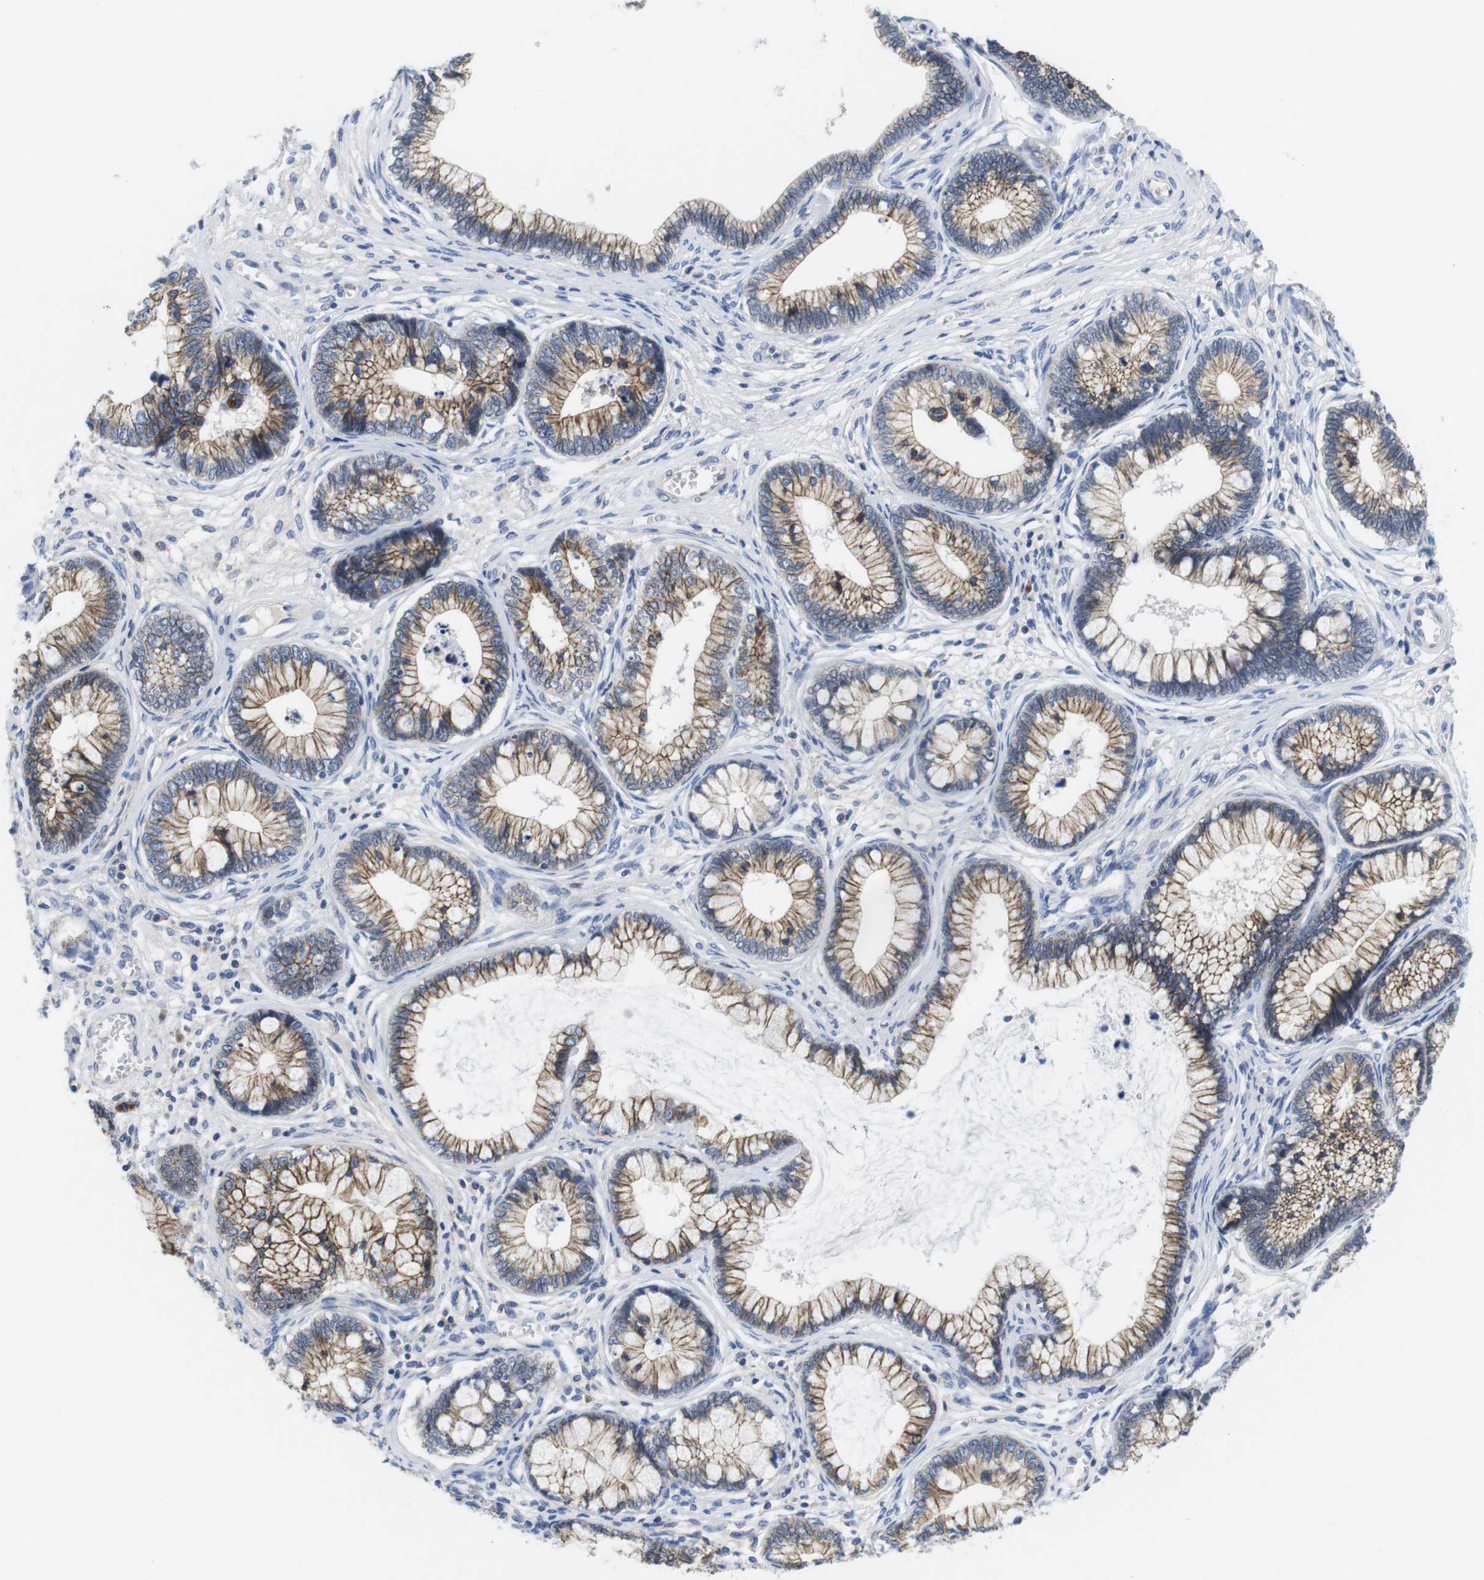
{"staining": {"intensity": "moderate", "quantity": ">75%", "location": "cytoplasmic/membranous"}, "tissue": "cervical cancer", "cell_type": "Tumor cells", "image_type": "cancer", "snomed": [{"axis": "morphology", "description": "Adenocarcinoma, NOS"}, {"axis": "topography", "description": "Cervix"}], "caption": "Immunohistochemistry staining of cervical cancer, which displays medium levels of moderate cytoplasmic/membranous staining in about >75% of tumor cells indicating moderate cytoplasmic/membranous protein expression. The staining was performed using DAB (3,3'-diaminobenzidine) (brown) for protein detection and nuclei were counterstained in hematoxylin (blue).", "gene": "SCRIB", "patient": {"sex": "female", "age": 44}}